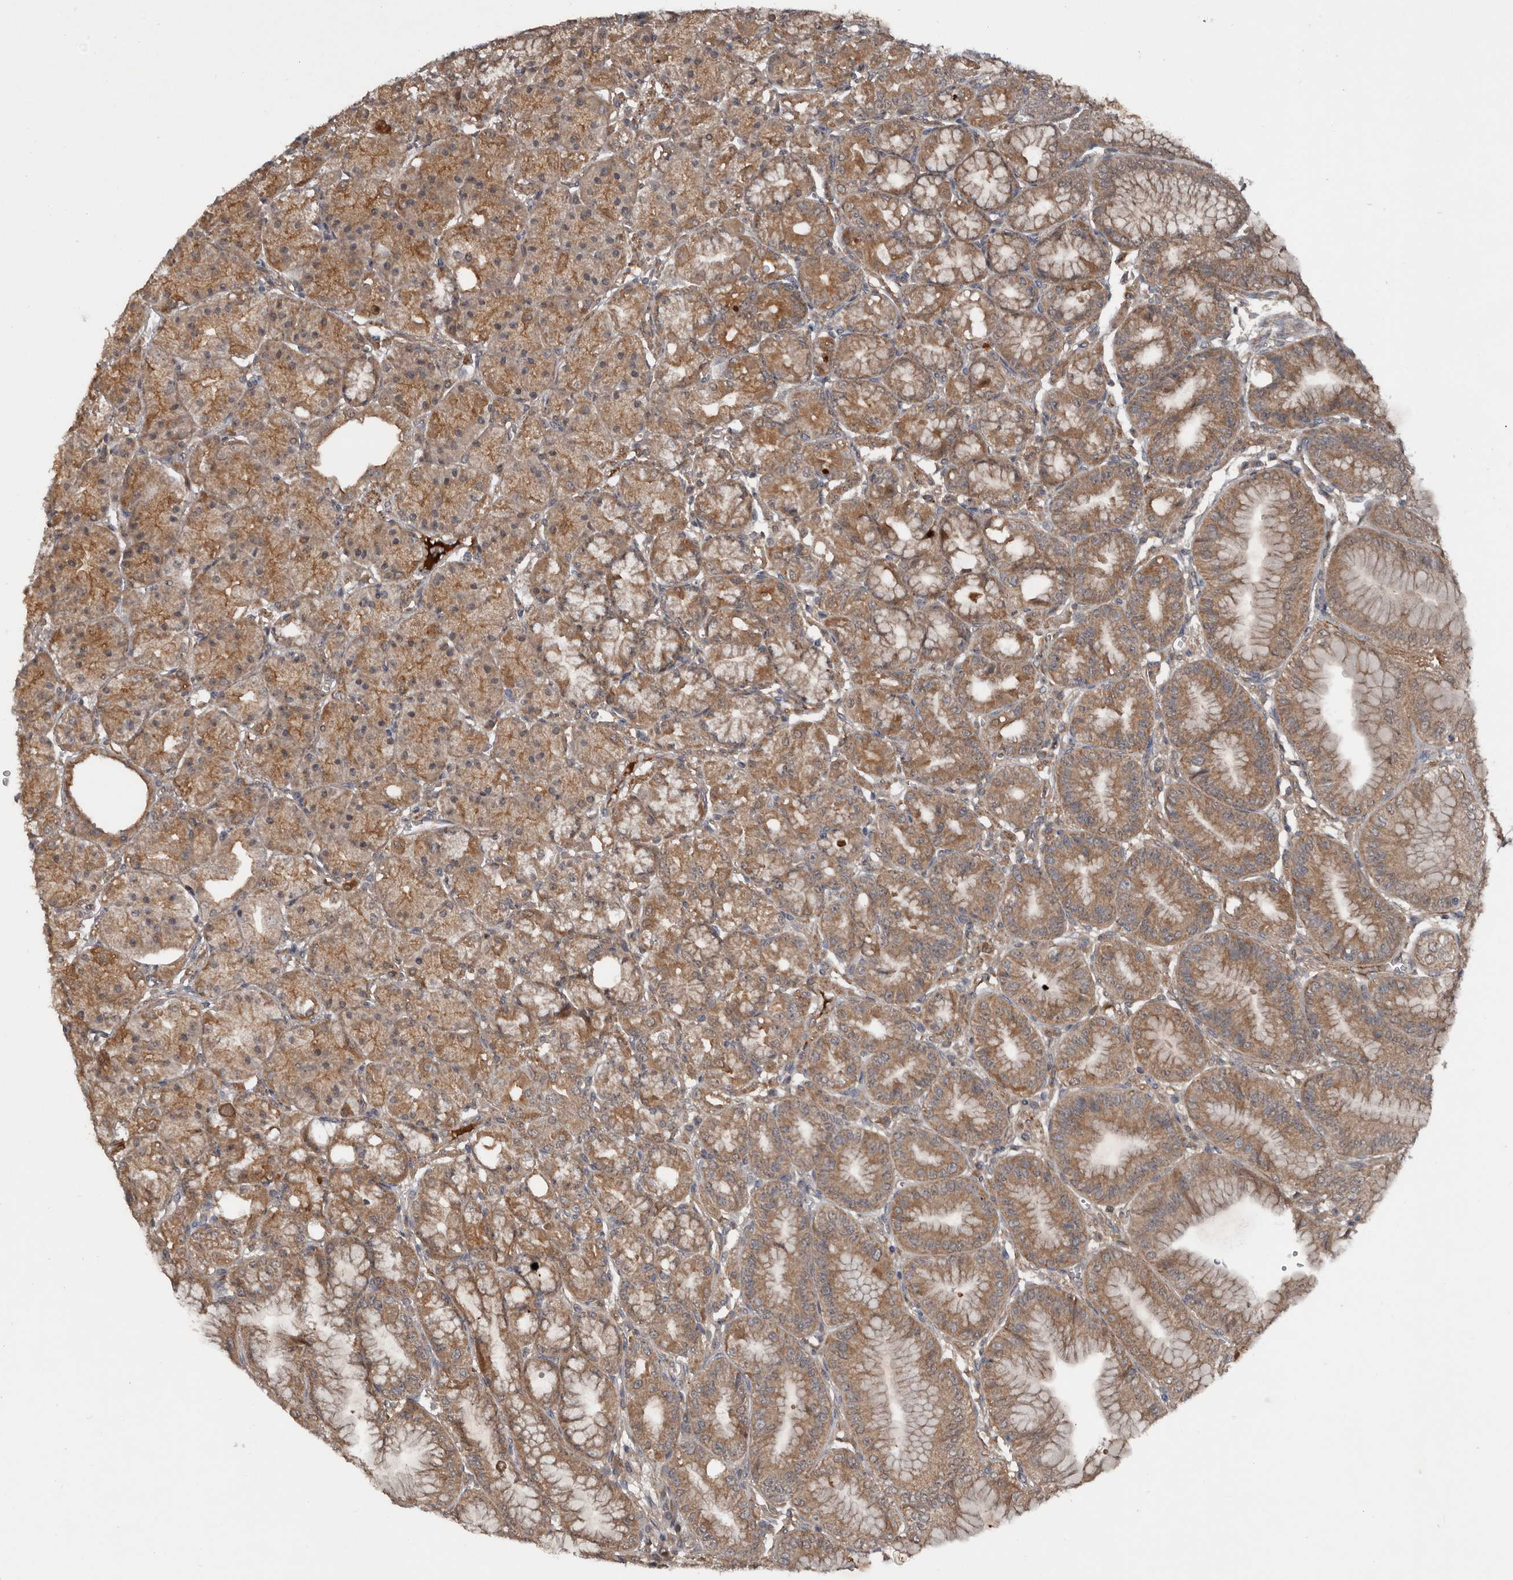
{"staining": {"intensity": "moderate", "quantity": ">75%", "location": "cytoplasmic/membranous"}, "tissue": "stomach", "cell_type": "Glandular cells", "image_type": "normal", "snomed": [{"axis": "morphology", "description": "Normal tissue, NOS"}, {"axis": "topography", "description": "Stomach, lower"}], "caption": "DAB (3,3'-diaminobenzidine) immunohistochemical staining of benign stomach displays moderate cytoplasmic/membranous protein positivity in about >75% of glandular cells.", "gene": "DNAJB4", "patient": {"sex": "male", "age": 71}}